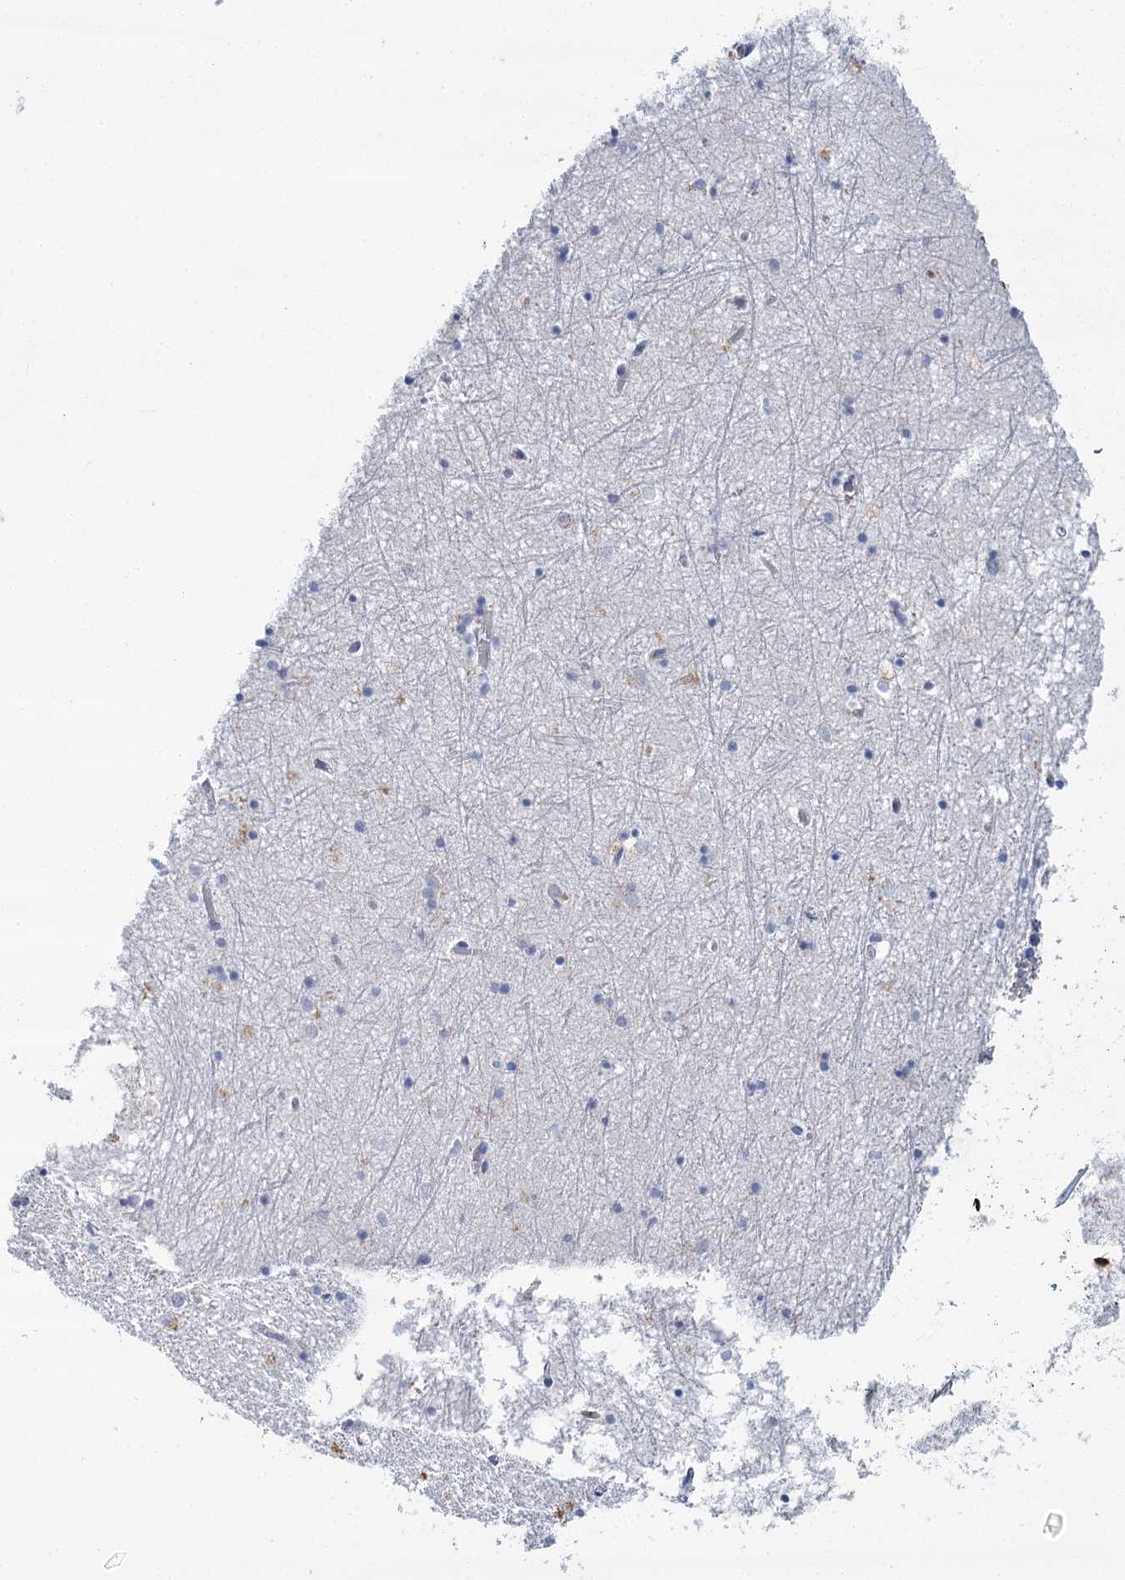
{"staining": {"intensity": "negative", "quantity": "none", "location": "none"}, "tissue": "hippocampus", "cell_type": "Glial cells", "image_type": "normal", "snomed": [{"axis": "morphology", "description": "Normal tissue, NOS"}, {"axis": "topography", "description": "Hippocampus"}], "caption": "Immunohistochemistry (IHC) of unremarkable human hippocampus demonstrates no staining in glial cells. (DAB immunohistochemistry with hematoxylin counter stain).", "gene": "IGSF3", "patient": {"sex": "male", "age": 70}}